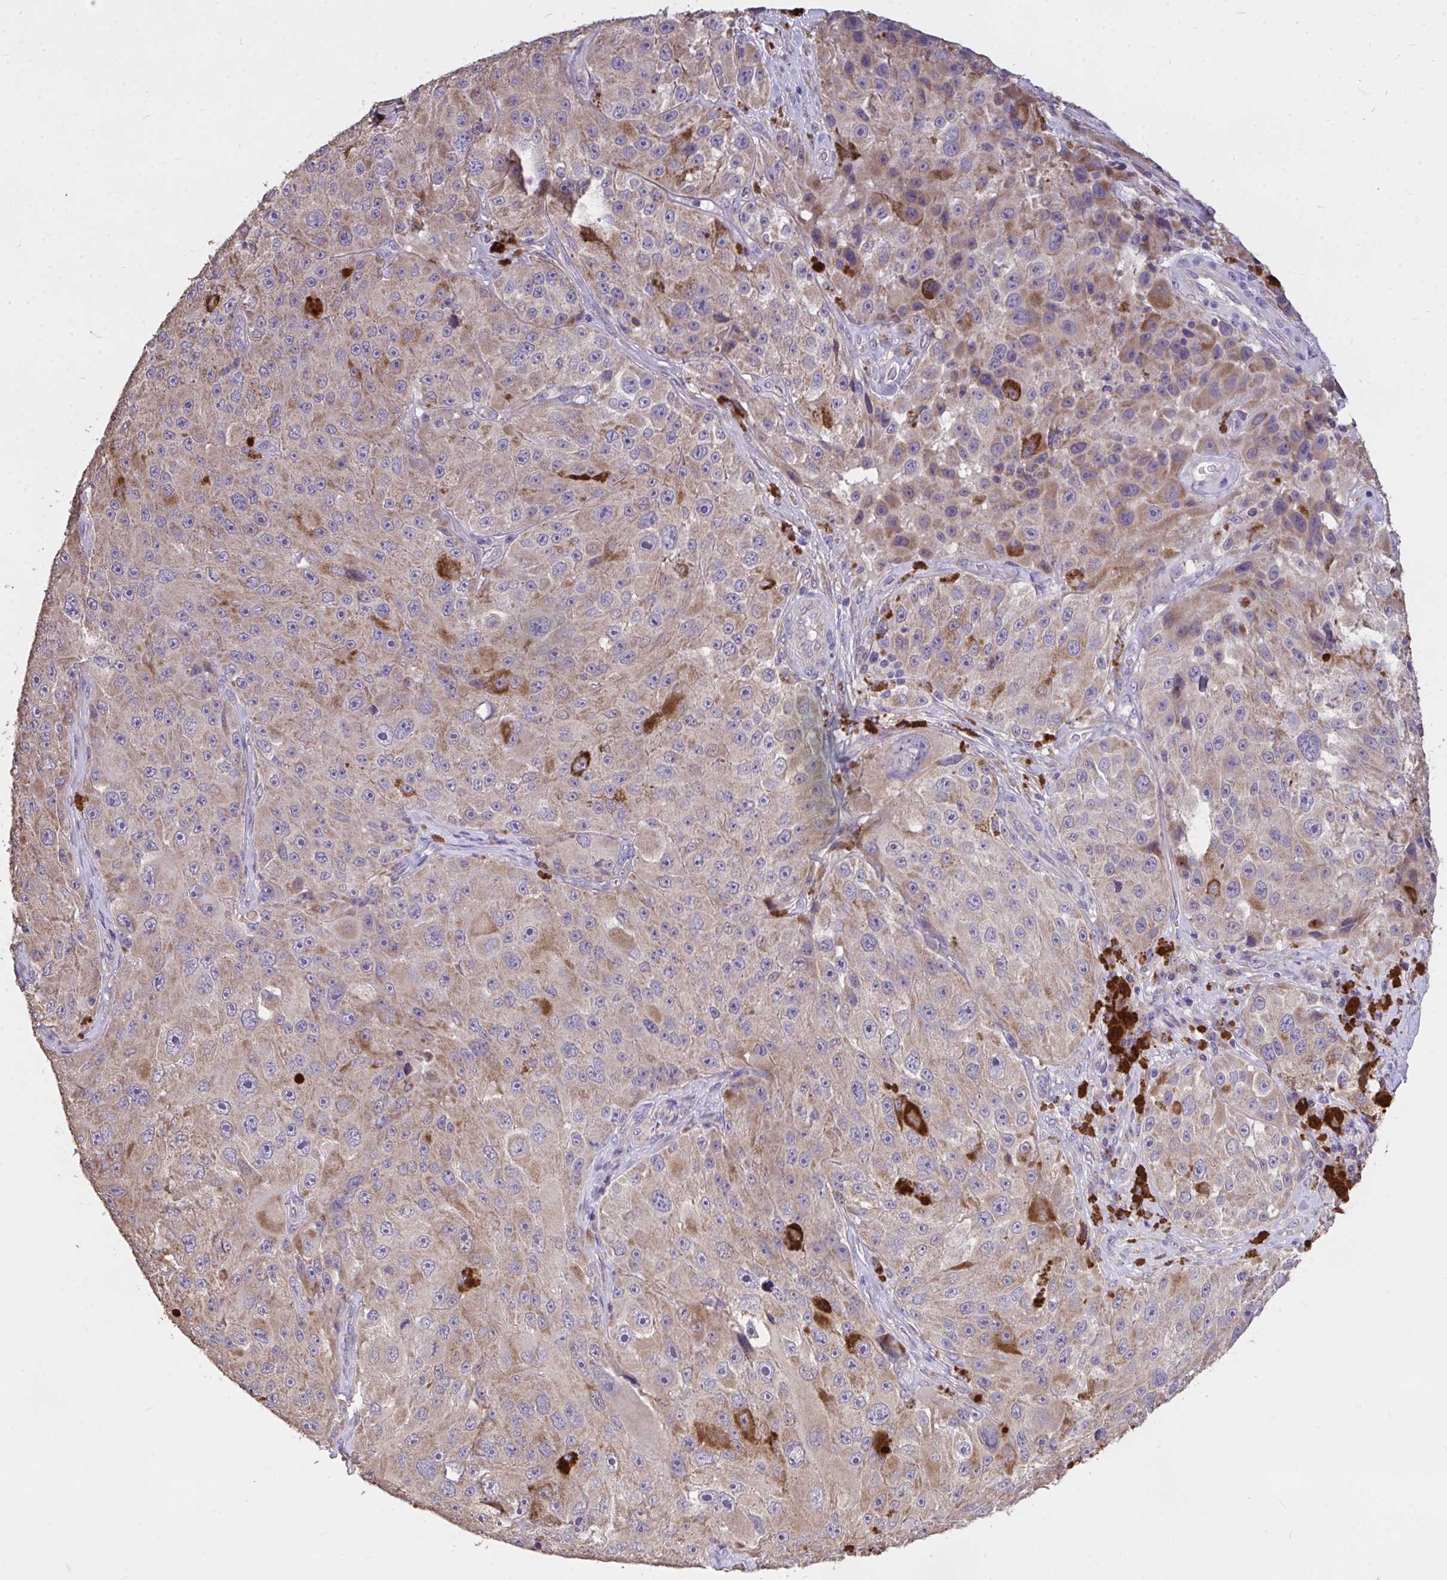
{"staining": {"intensity": "moderate", "quantity": ">75%", "location": "cytoplasmic/membranous"}, "tissue": "melanoma", "cell_type": "Tumor cells", "image_type": "cancer", "snomed": [{"axis": "morphology", "description": "Malignant melanoma, Metastatic site"}, {"axis": "topography", "description": "Lymph node"}], "caption": "Immunohistochemical staining of human malignant melanoma (metastatic site) shows medium levels of moderate cytoplasmic/membranous staining in about >75% of tumor cells.", "gene": "MPC2", "patient": {"sex": "male", "age": 62}}